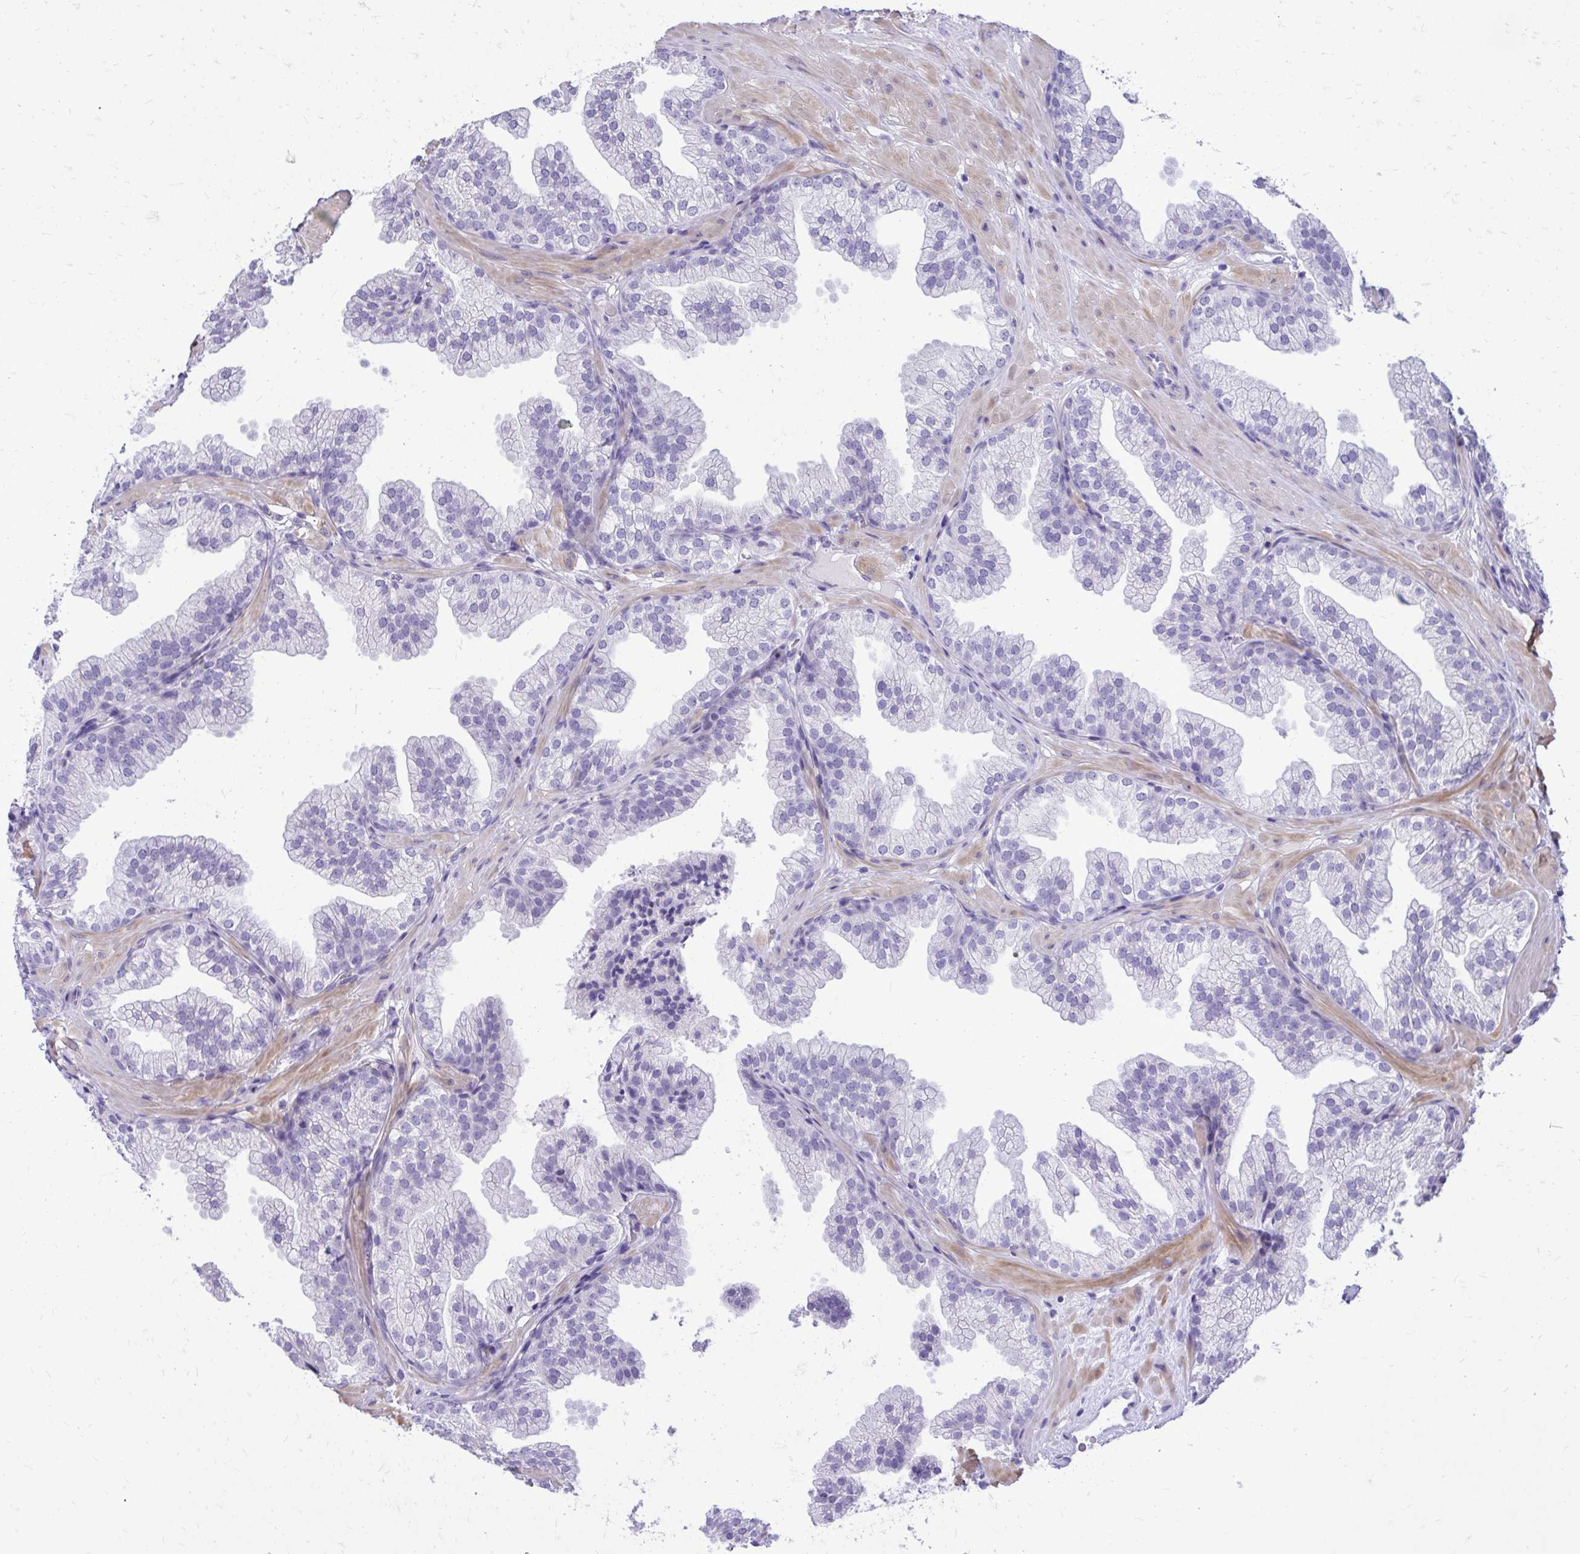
{"staining": {"intensity": "negative", "quantity": "none", "location": "none"}, "tissue": "prostate", "cell_type": "Glandular cells", "image_type": "normal", "snomed": [{"axis": "morphology", "description": "Normal tissue, NOS"}, {"axis": "topography", "description": "Prostate"}], "caption": "IHC image of benign prostate: prostate stained with DAB exhibits no significant protein expression in glandular cells.", "gene": "PELI3", "patient": {"sex": "male", "age": 37}}